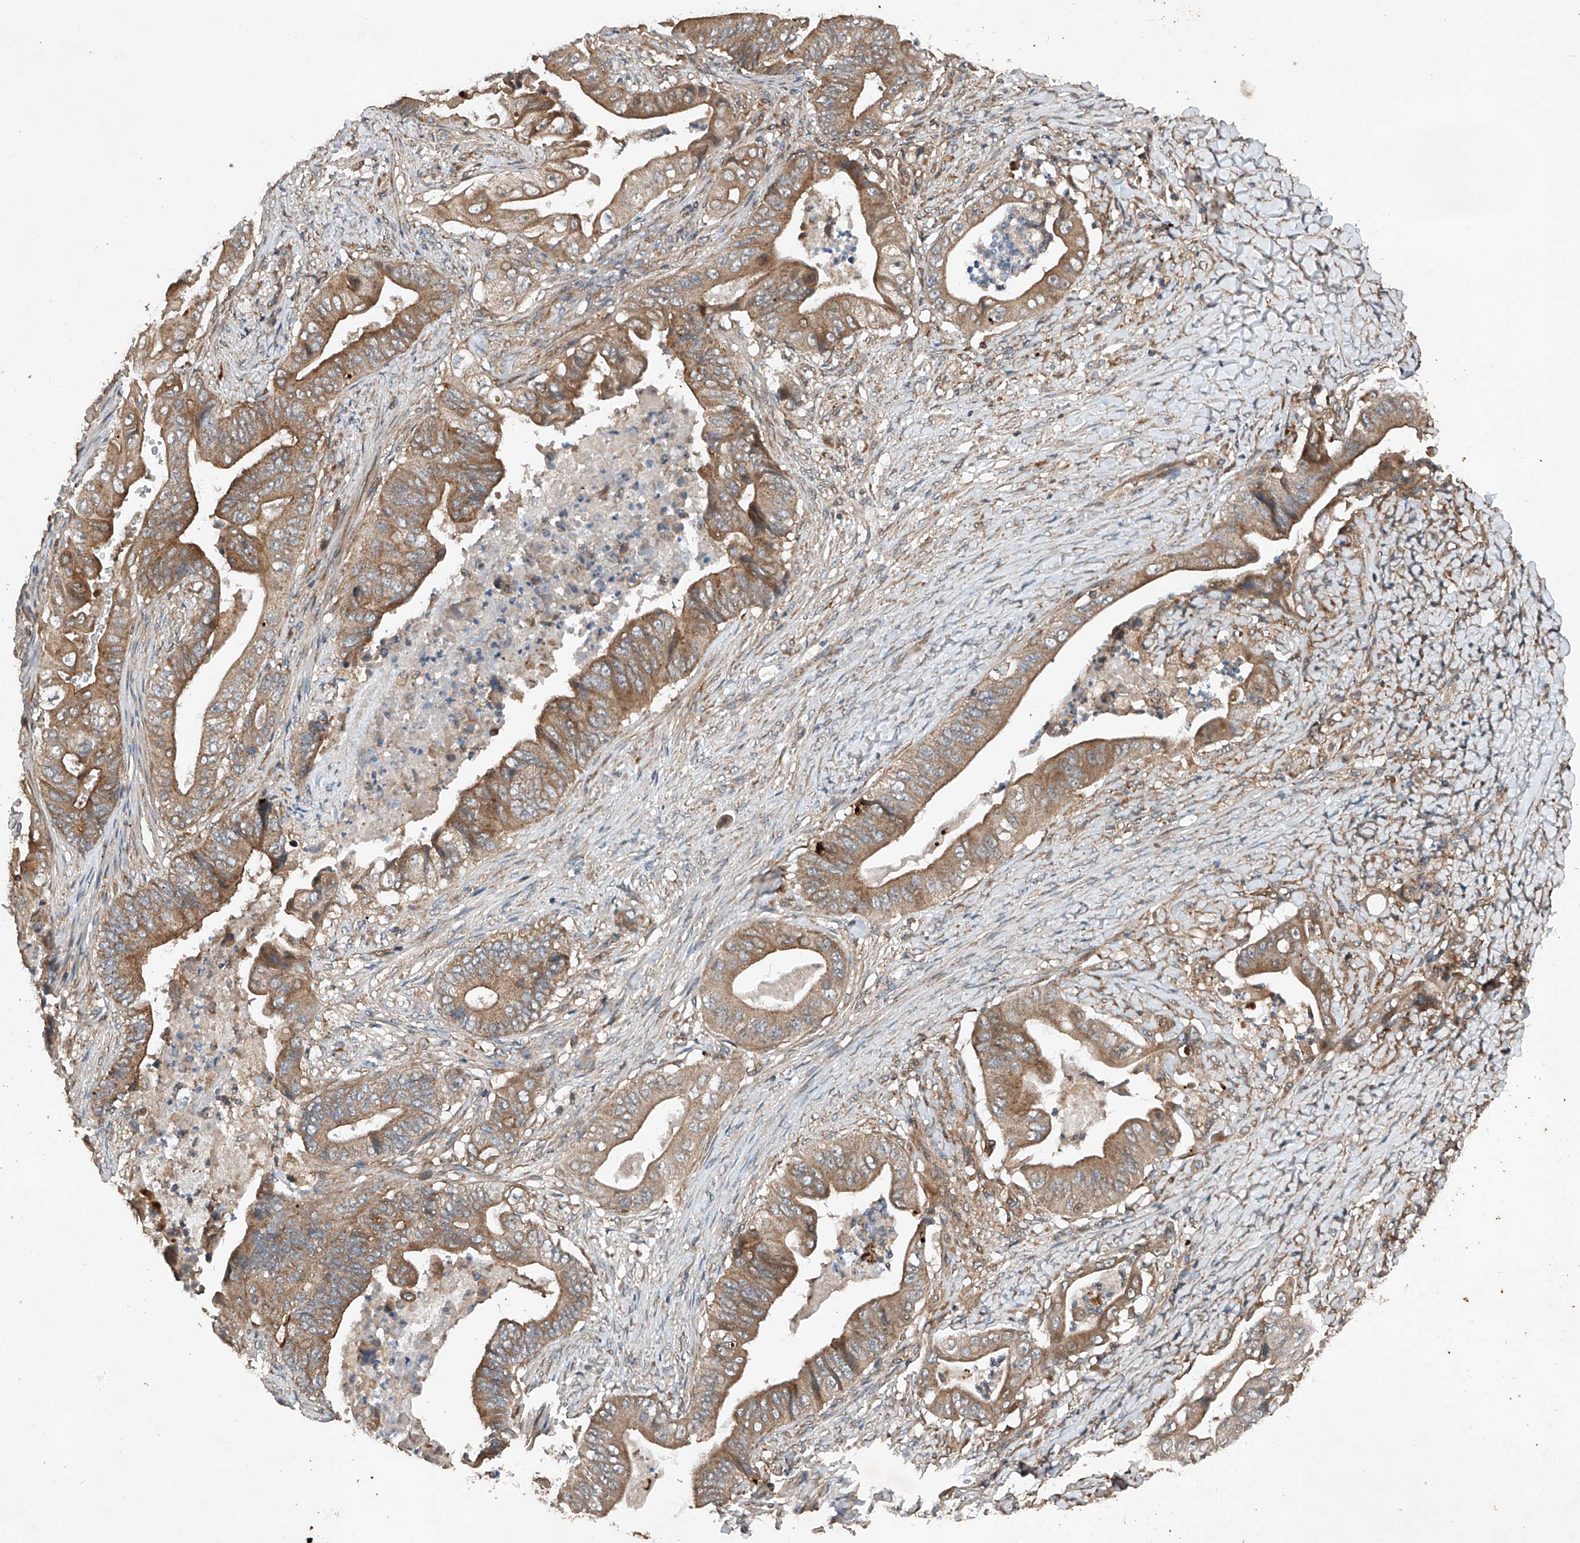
{"staining": {"intensity": "moderate", "quantity": ">75%", "location": "cytoplasmic/membranous"}, "tissue": "stomach cancer", "cell_type": "Tumor cells", "image_type": "cancer", "snomed": [{"axis": "morphology", "description": "Adenocarcinoma, NOS"}, {"axis": "topography", "description": "Stomach"}], "caption": "Adenocarcinoma (stomach) tissue reveals moderate cytoplasmic/membranous expression in approximately >75% of tumor cells The staining is performed using DAB (3,3'-diaminobenzidine) brown chromogen to label protein expression. The nuclei are counter-stained blue using hematoxylin.", "gene": "CEP85L", "patient": {"sex": "female", "age": 73}}